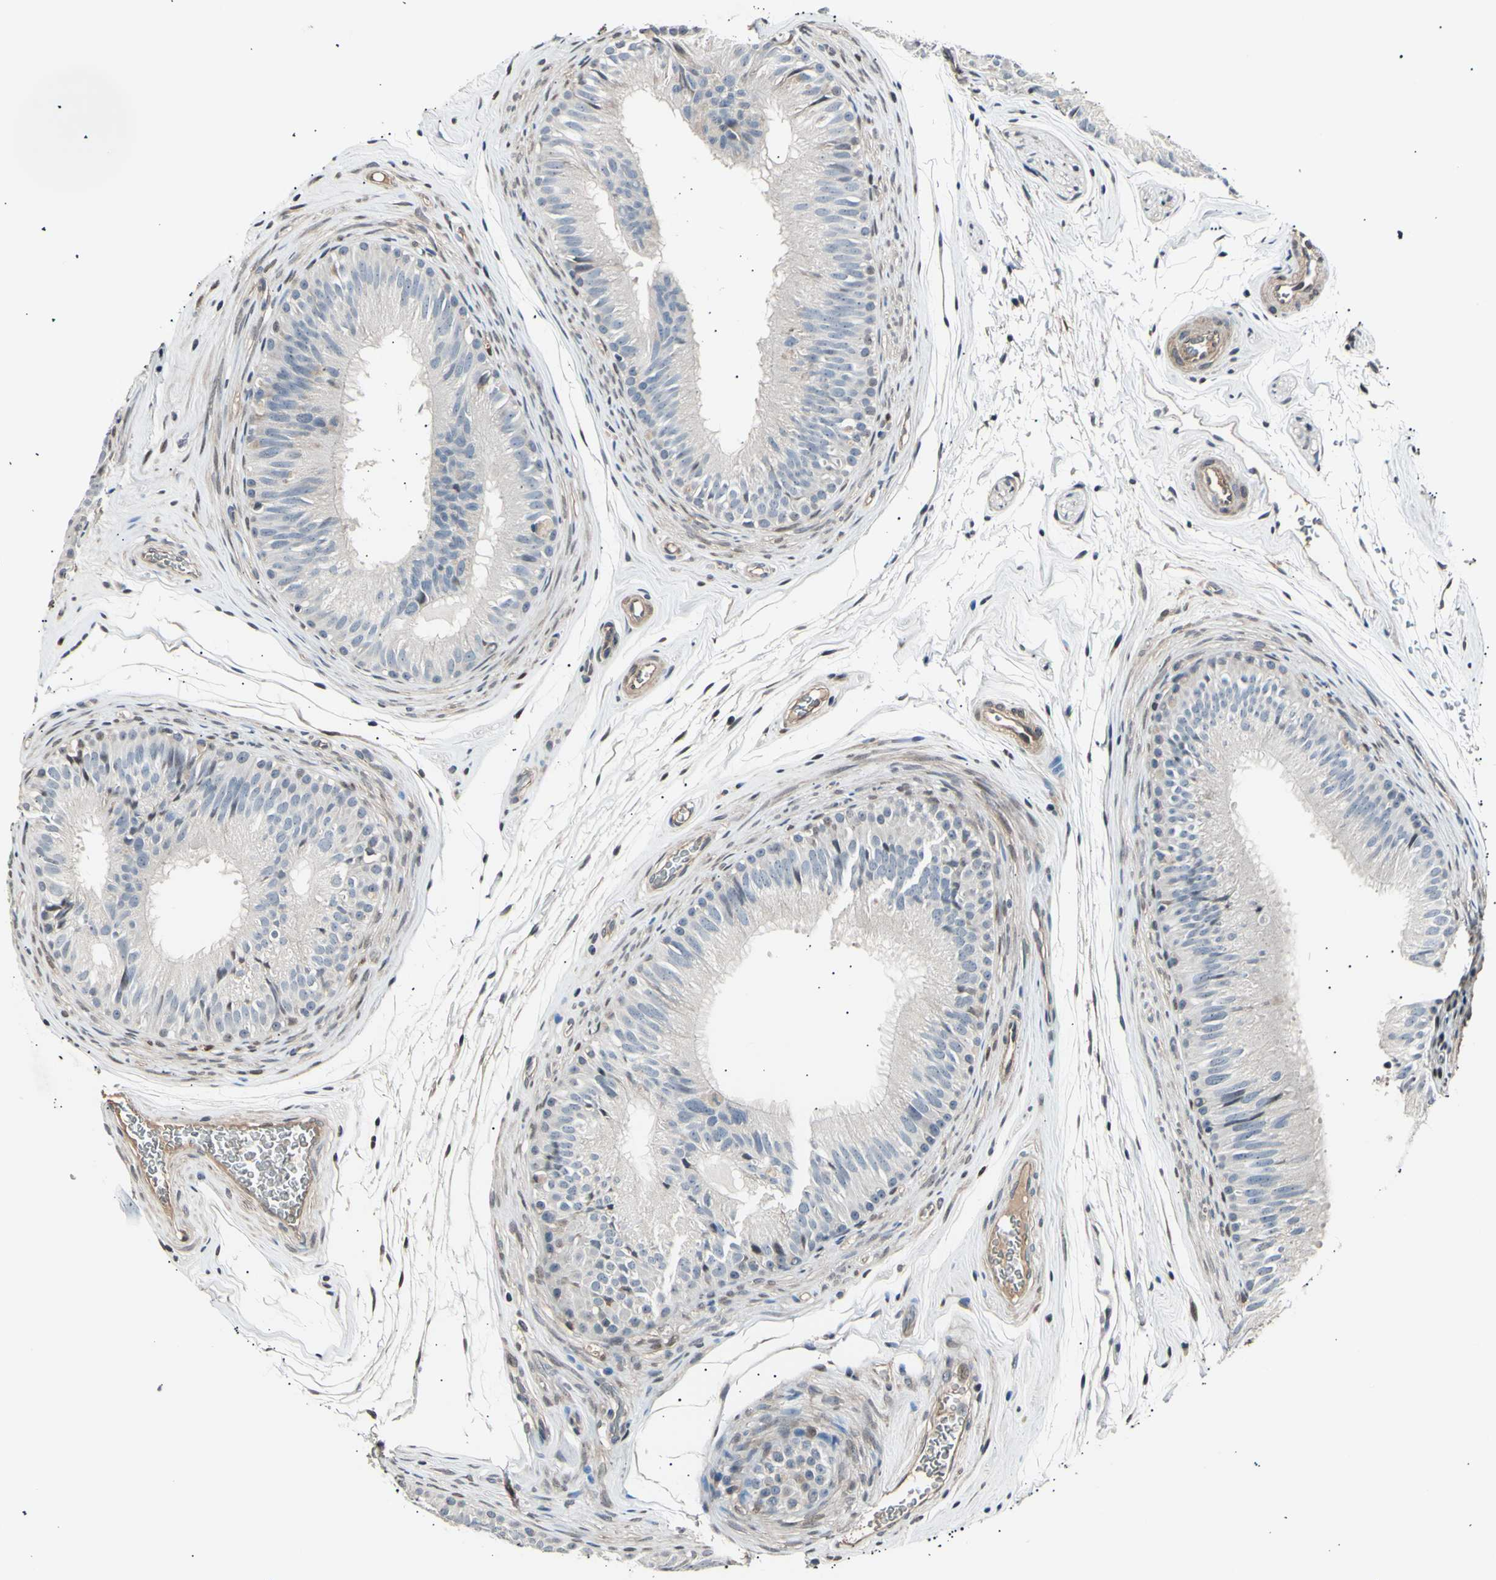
{"staining": {"intensity": "negative", "quantity": "none", "location": "none"}, "tissue": "epididymis", "cell_type": "Glandular cells", "image_type": "normal", "snomed": [{"axis": "morphology", "description": "Normal tissue, NOS"}, {"axis": "topography", "description": "Epididymis"}], "caption": "Epididymis stained for a protein using immunohistochemistry (IHC) demonstrates no staining glandular cells.", "gene": "AK1", "patient": {"sex": "male", "age": 36}}